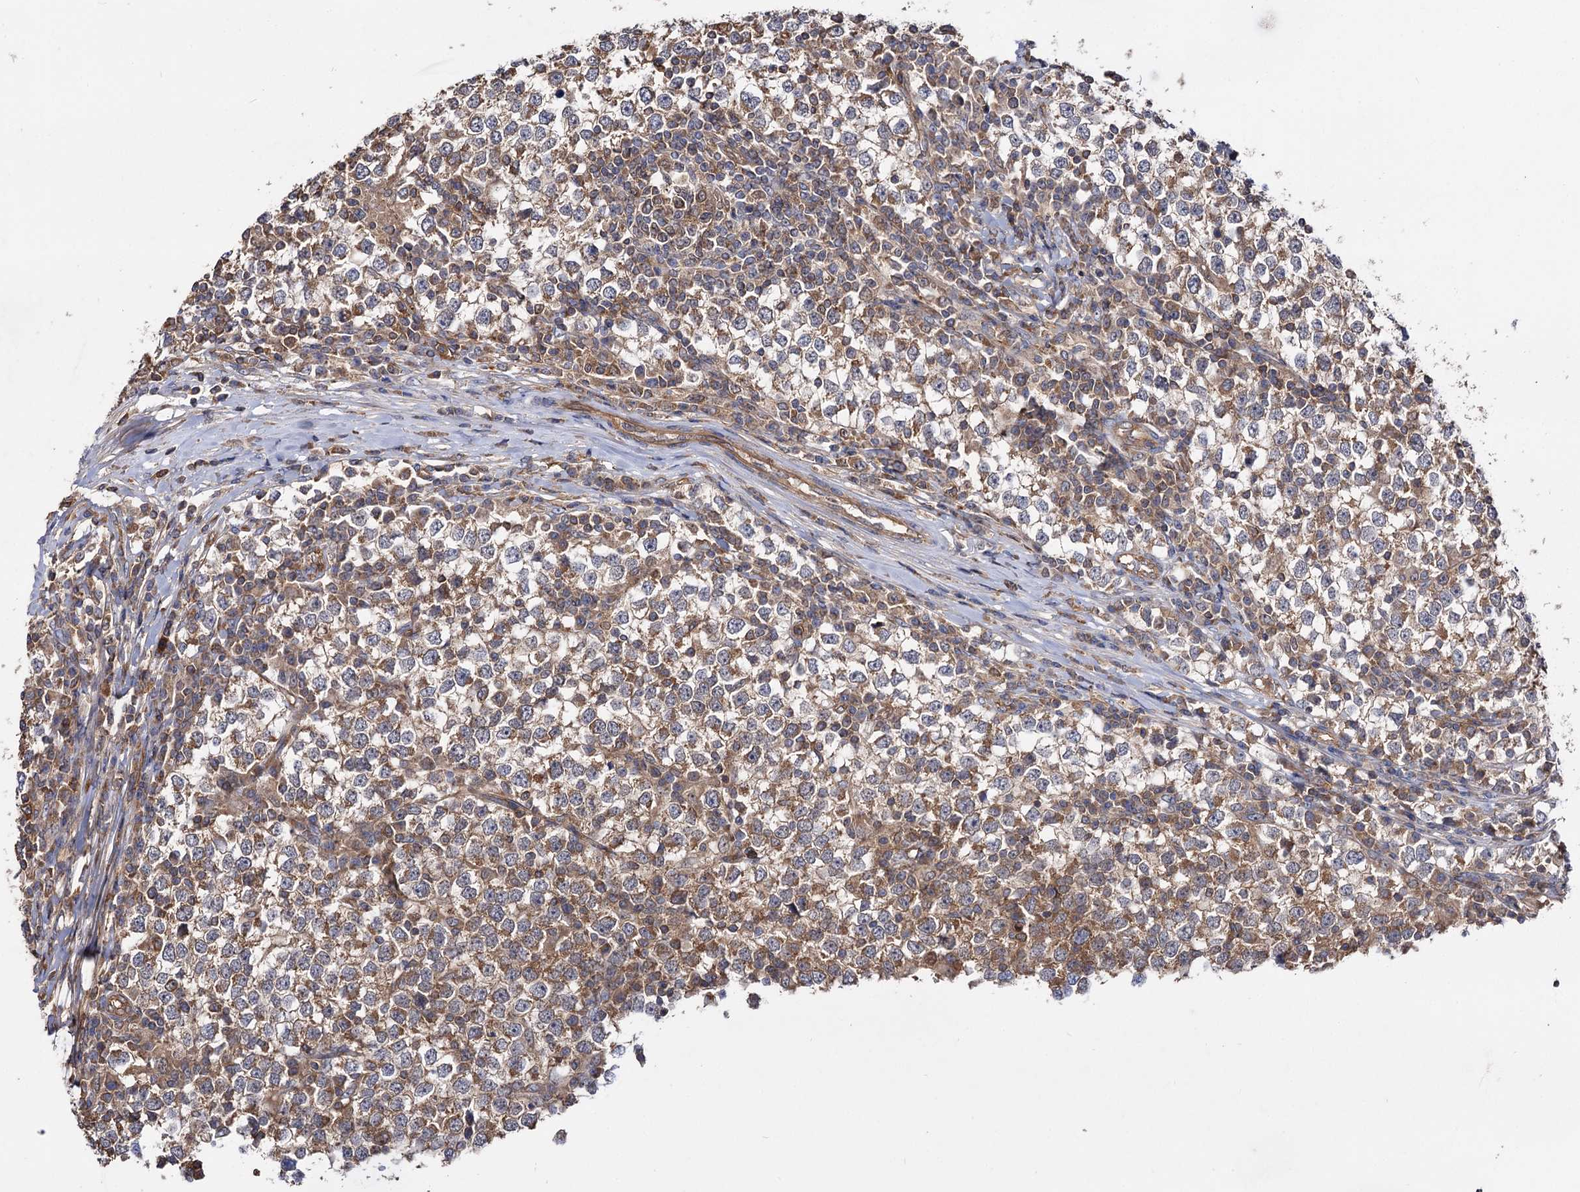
{"staining": {"intensity": "moderate", "quantity": ">75%", "location": "cytoplasmic/membranous"}, "tissue": "testis cancer", "cell_type": "Tumor cells", "image_type": "cancer", "snomed": [{"axis": "morphology", "description": "Seminoma, NOS"}, {"axis": "topography", "description": "Testis"}], "caption": "This is a histology image of immunohistochemistry staining of testis seminoma, which shows moderate staining in the cytoplasmic/membranous of tumor cells.", "gene": "IDI1", "patient": {"sex": "male", "age": 65}}